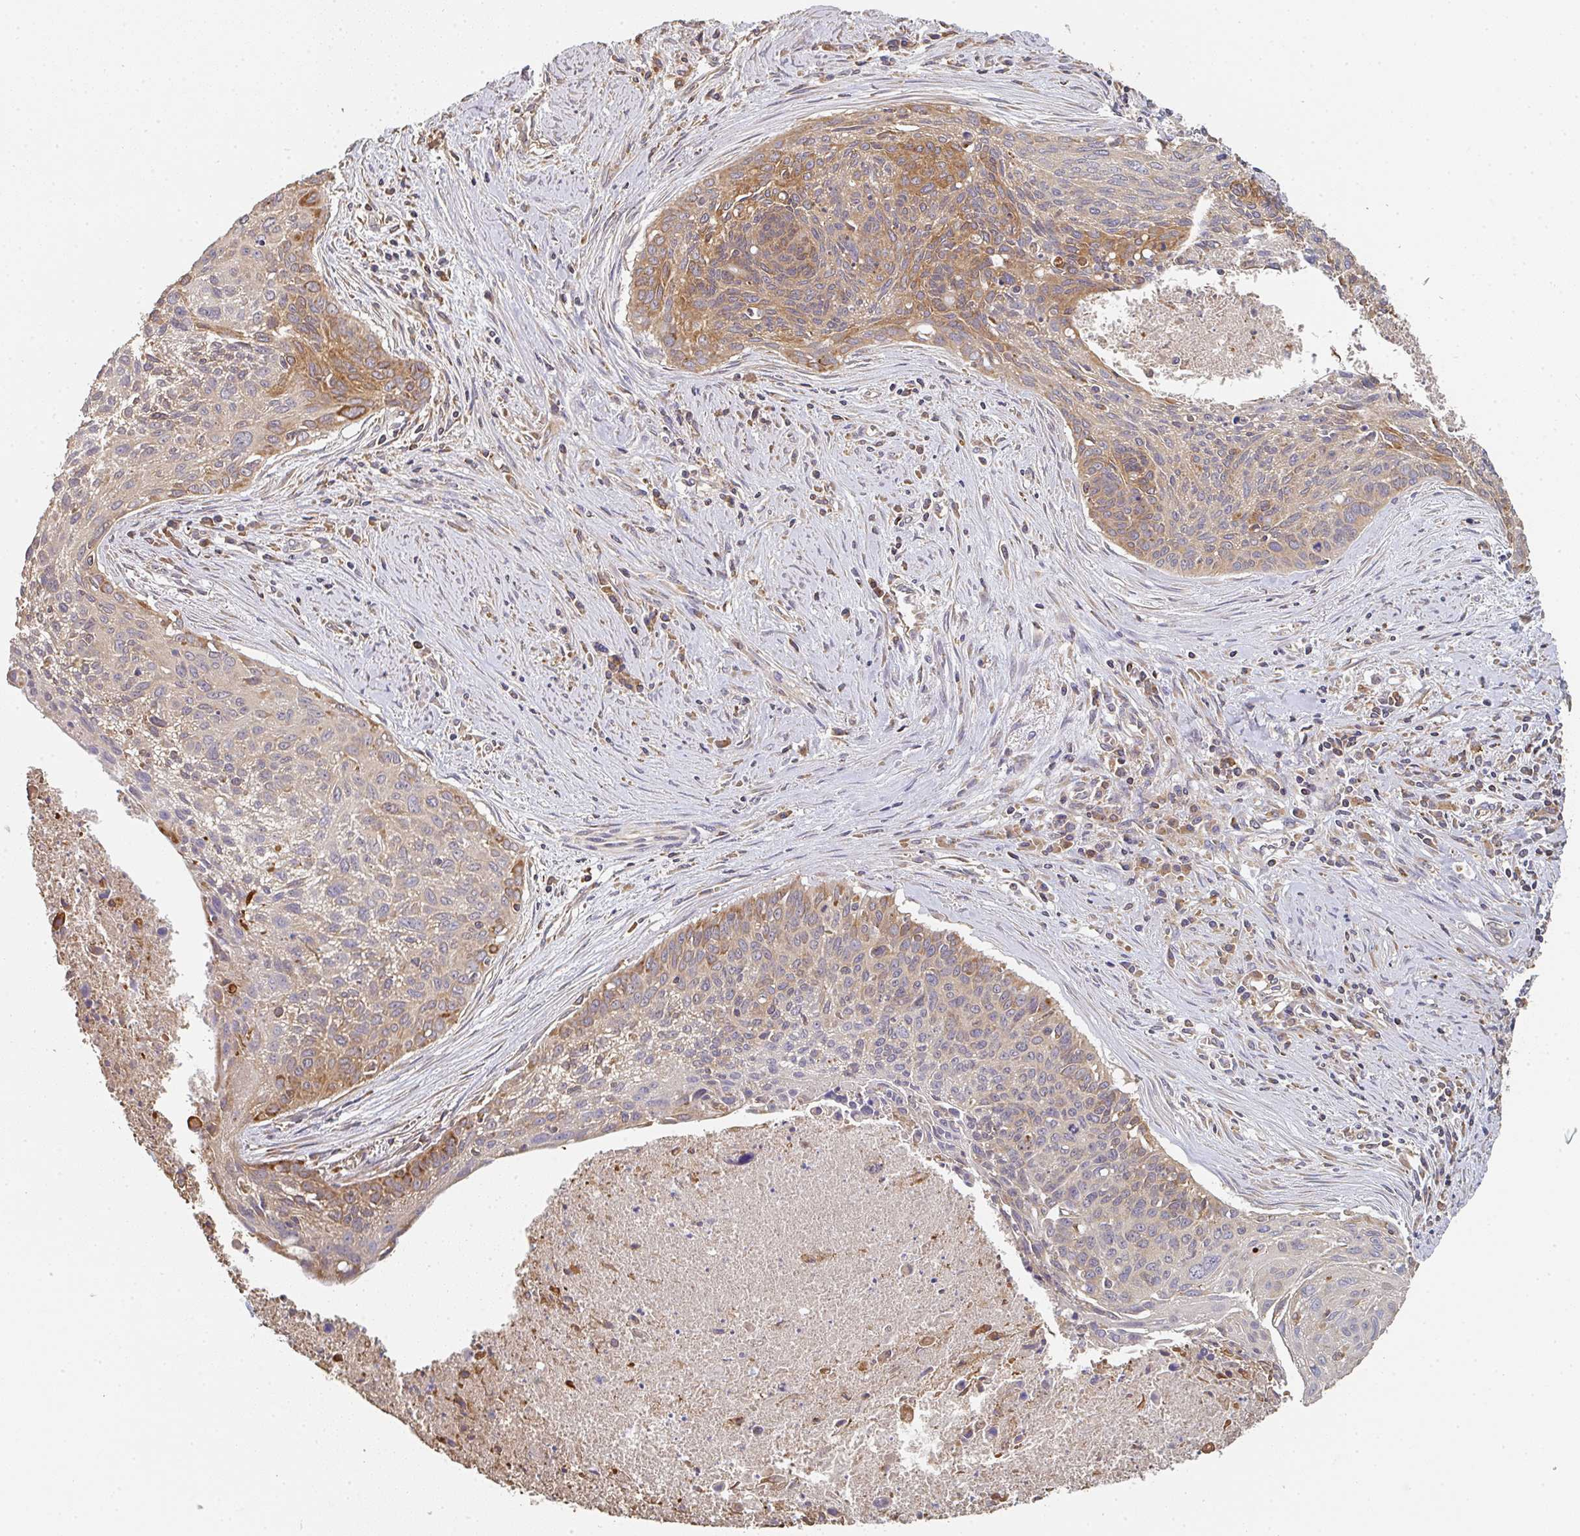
{"staining": {"intensity": "moderate", "quantity": ">75%", "location": "cytoplasmic/membranous"}, "tissue": "cervical cancer", "cell_type": "Tumor cells", "image_type": "cancer", "snomed": [{"axis": "morphology", "description": "Squamous cell carcinoma, NOS"}, {"axis": "topography", "description": "Cervix"}], "caption": "Protein staining displays moderate cytoplasmic/membranous staining in about >75% of tumor cells in squamous cell carcinoma (cervical). (DAB (3,3'-diaminobenzidine) IHC, brown staining for protein, blue staining for nuclei).", "gene": "POLG", "patient": {"sex": "female", "age": 55}}